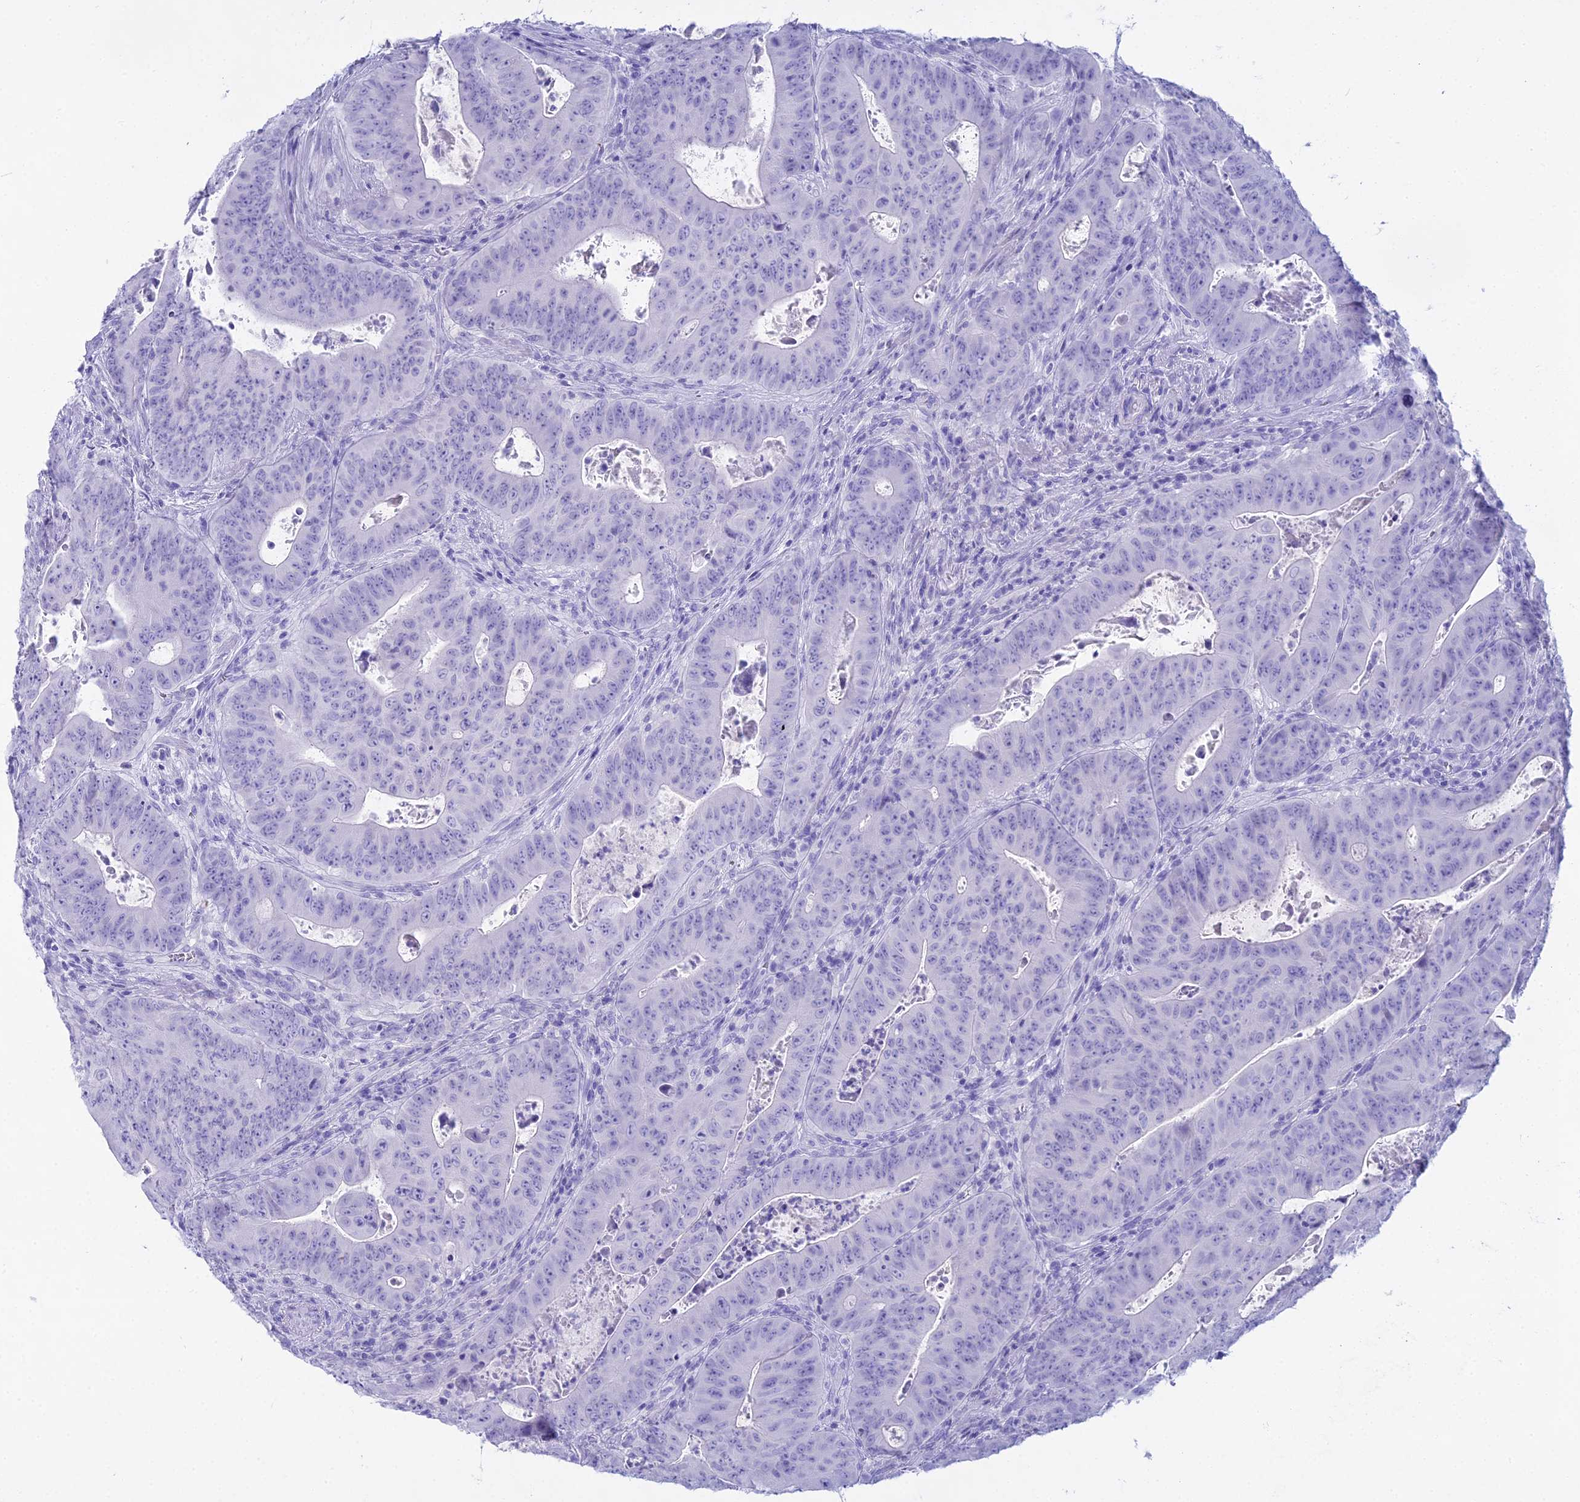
{"staining": {"intensity": "negative", "quantity": "none", "location": "none"}, "tissue": "colorectal cancer", "cell_type": "Tumor cells", "image_type": "cancer", "snomed": [{"axis": "morphology", "description": "Adenocarcinoma, NOS"}, {"axis": "topography", "description": "Rectum"}], "caption": "Immunohistochemistry (IHC) histopathology image of human adenocarcinoma (colorectal) stained for a protein (brown), which exhibits no positivity in tumor cells.", "gene": "CGB2", "patient": {"sex": "female", "age": 75}}